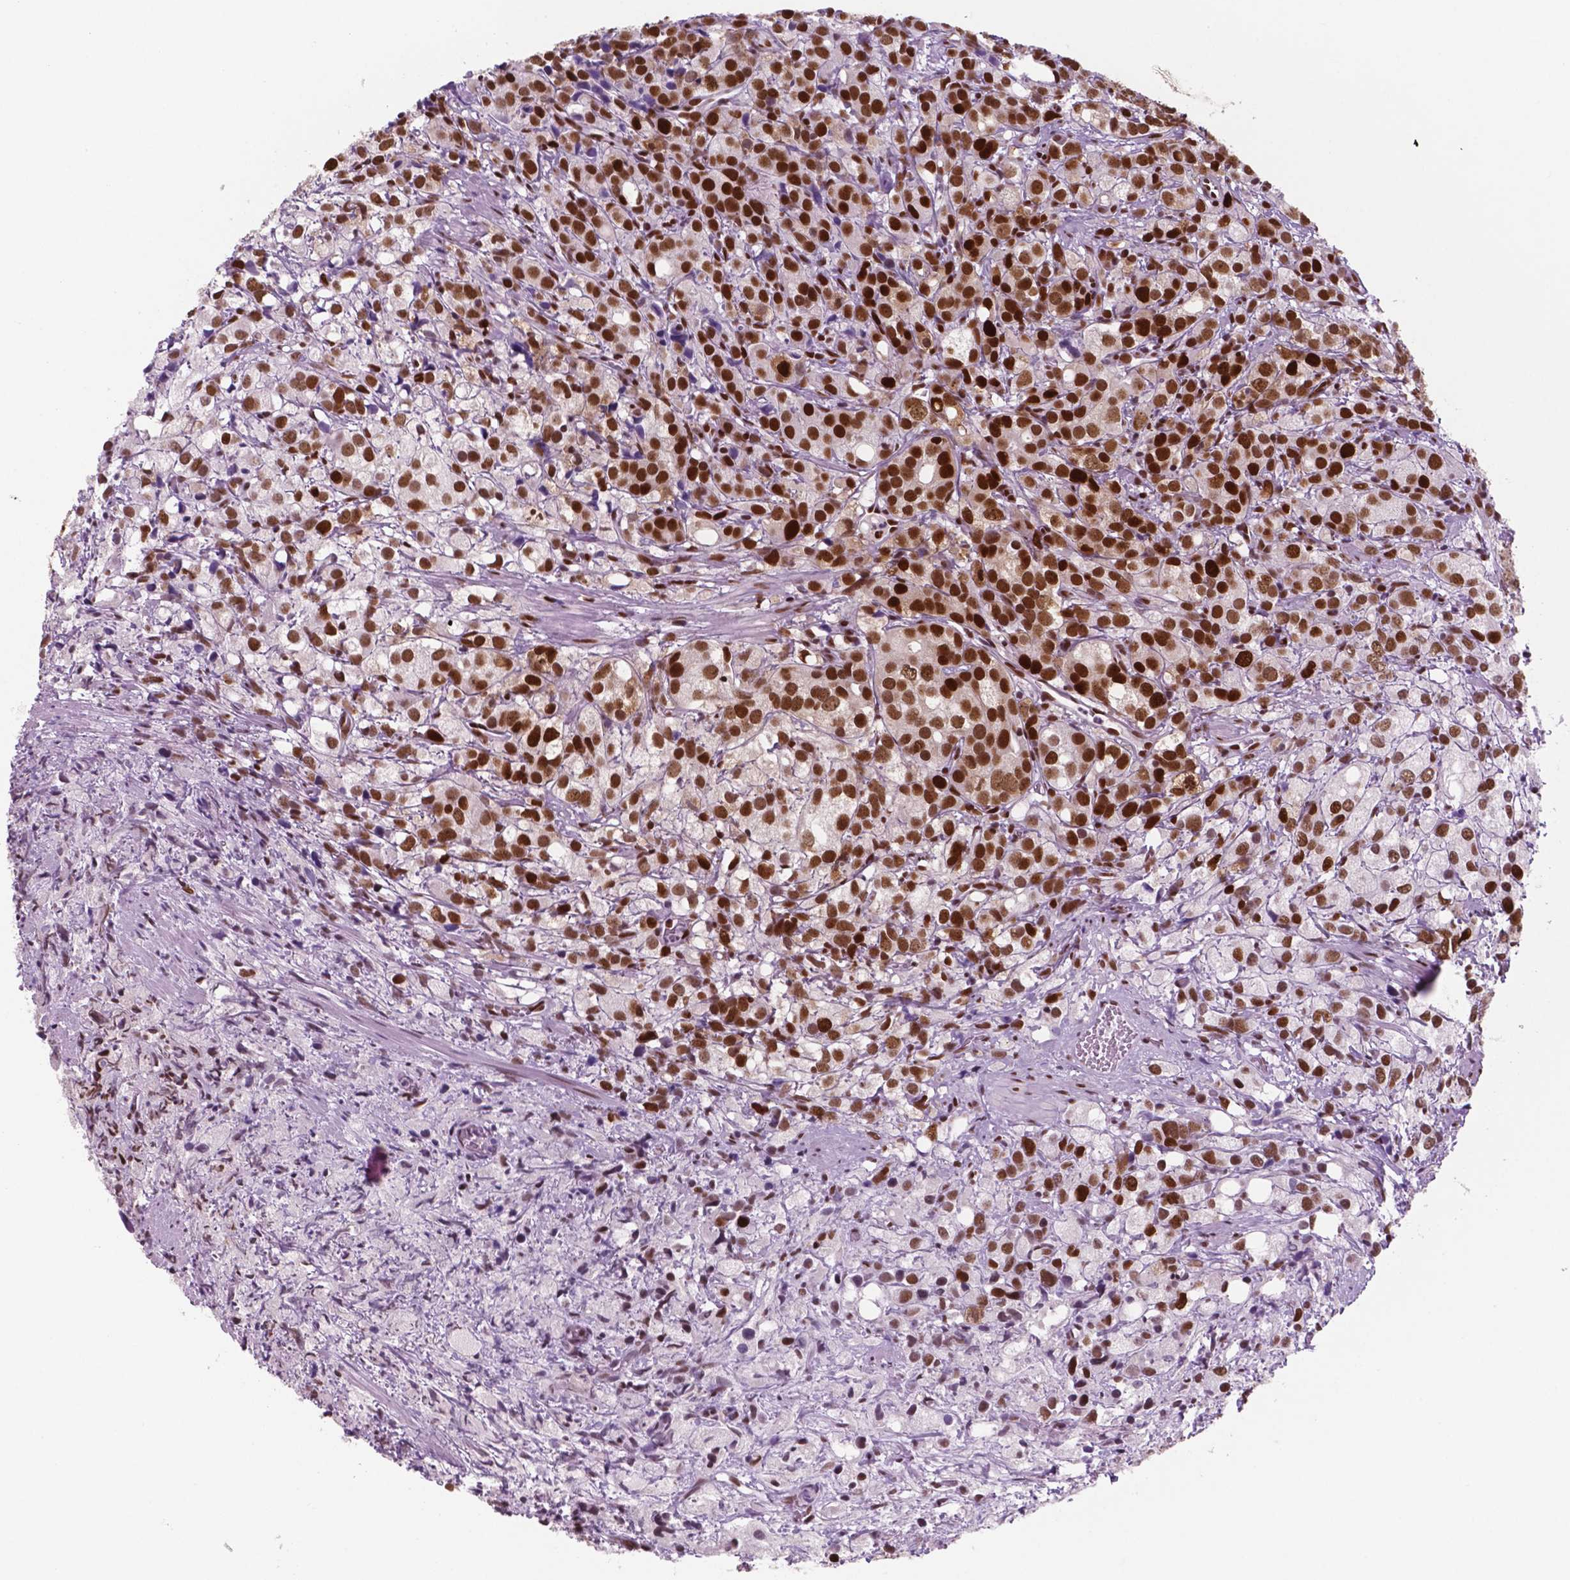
{"staining": {"intensity": "strong", "quantity": ">75%", "location": "nuclear"}, "tissue": "prostate cancer", "cell_type": "Tumor cells", "image_type": "cancer", "snomed": [{"axis": "morphology", "description": "Adenocarcinoma, High grade"}, {"axis": "topography", "description": "Prostate"}], "caption": "Immunohistochemistry (DAB (3,3'-diaminobenzidine)) staining of human prostate cancer demonstrates strong nuclear protein staining in approximately >75% of tumor cells.", "gene": "MSH6", "patient": {"sex": "male", "age": 86}}